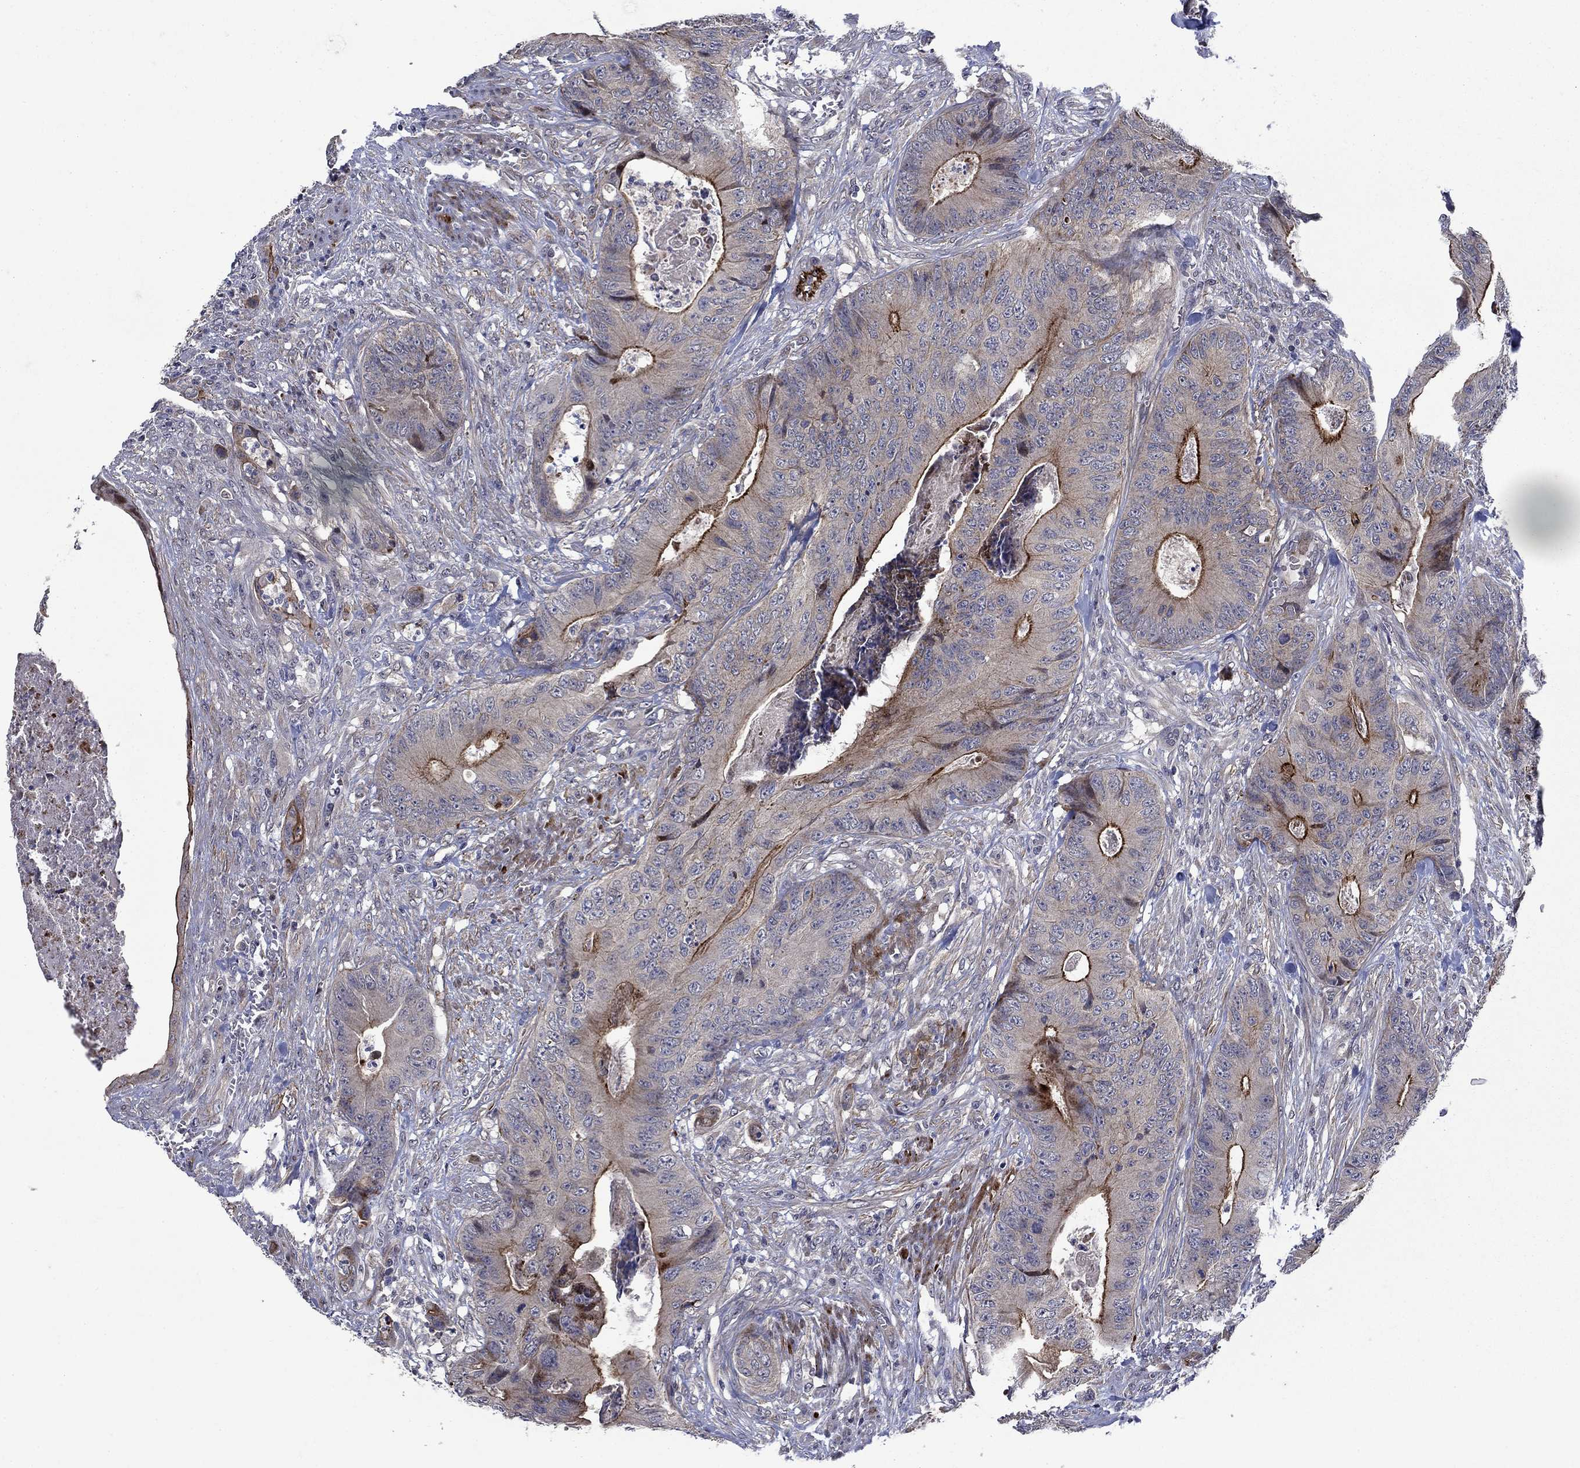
{"staining": {"intensity": "strong", "quantity": "<25%", "location": "cytoplasmic/membranous"}, "tissue": "colorectal cancer", "cell_type": "Tumor cells", "image_type": "cancer", "snomed": [{"axis": "morphology", "description": "Adenocarcinoma, NOS"}, {"axis": "topography", "description": "Colon"}], "caption": "Colorectal cancer (adenocarcinoma) stained with a brown dye reveals strong cytoplasmic/membranous positive staining in about <25% of tumor cells.", "gene": "SLC7A1", "patient": {"sex": "male", "age": 84}}